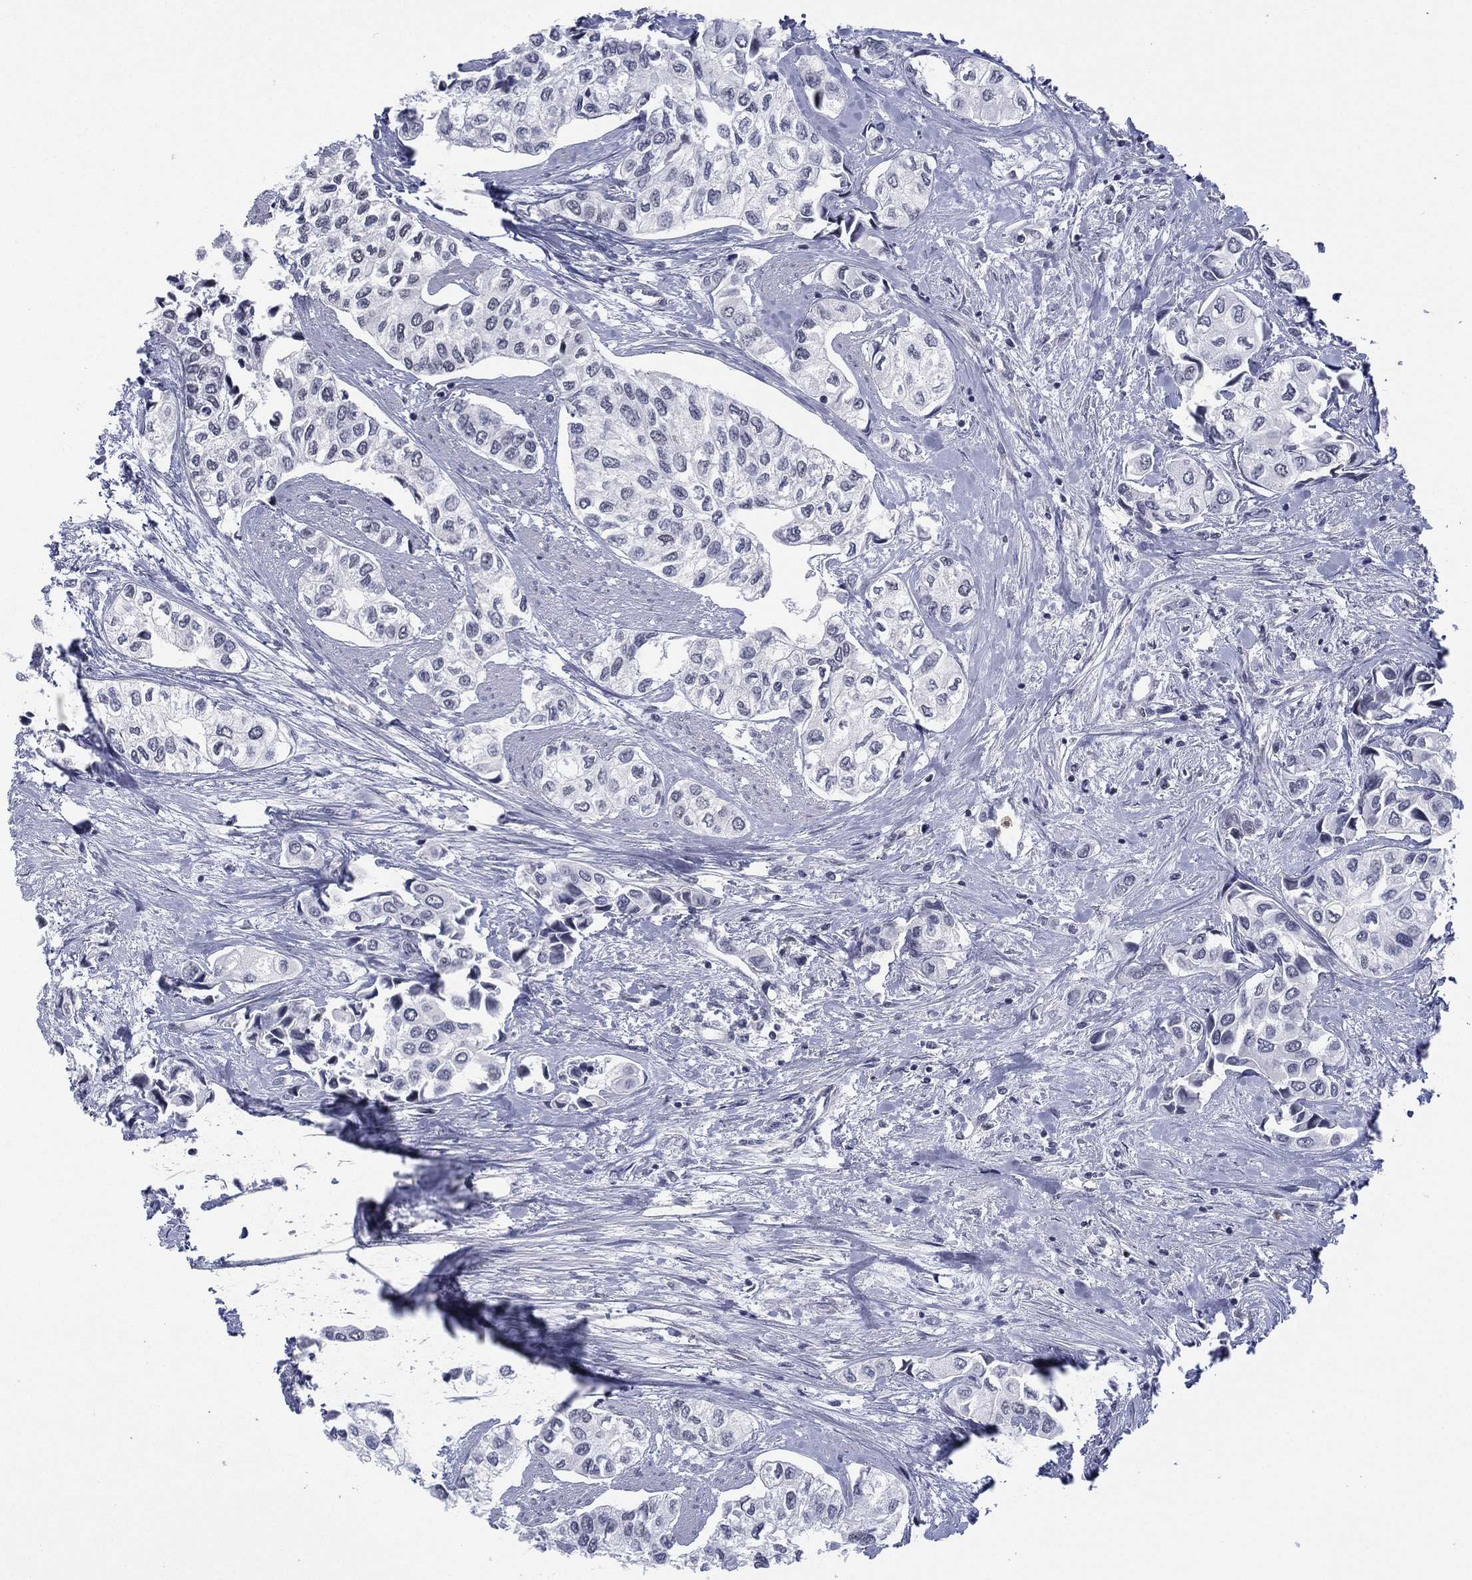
{"staining": {"intensity": "negative", "quantity": "none", "location": "none"}, "tissue": "urothelial cancer", "cell_type": "Tumor cells", "image_type": "cancer", "snomed": [{"axis": "morphology", "description": "Urothelial carcinoma, High grade"}, {"axis": "topography", "description": "Urinary bladder"}], "caption": "This photomicrograph is of high-grade urothelial carcinoma stained with immunohistochemistry to label a protein in brown with the nuclei are counter-stained blue. There is no expression in tumor cells. (Stains: DAB (3,3'-diaminobenzidine) immunohistochemistry with hematoxylin counter stain, Microscopy: brightfield microscopy at high magnification).", "gene": "ZNF711", "patient": {"sex": "male", "age": 73}}